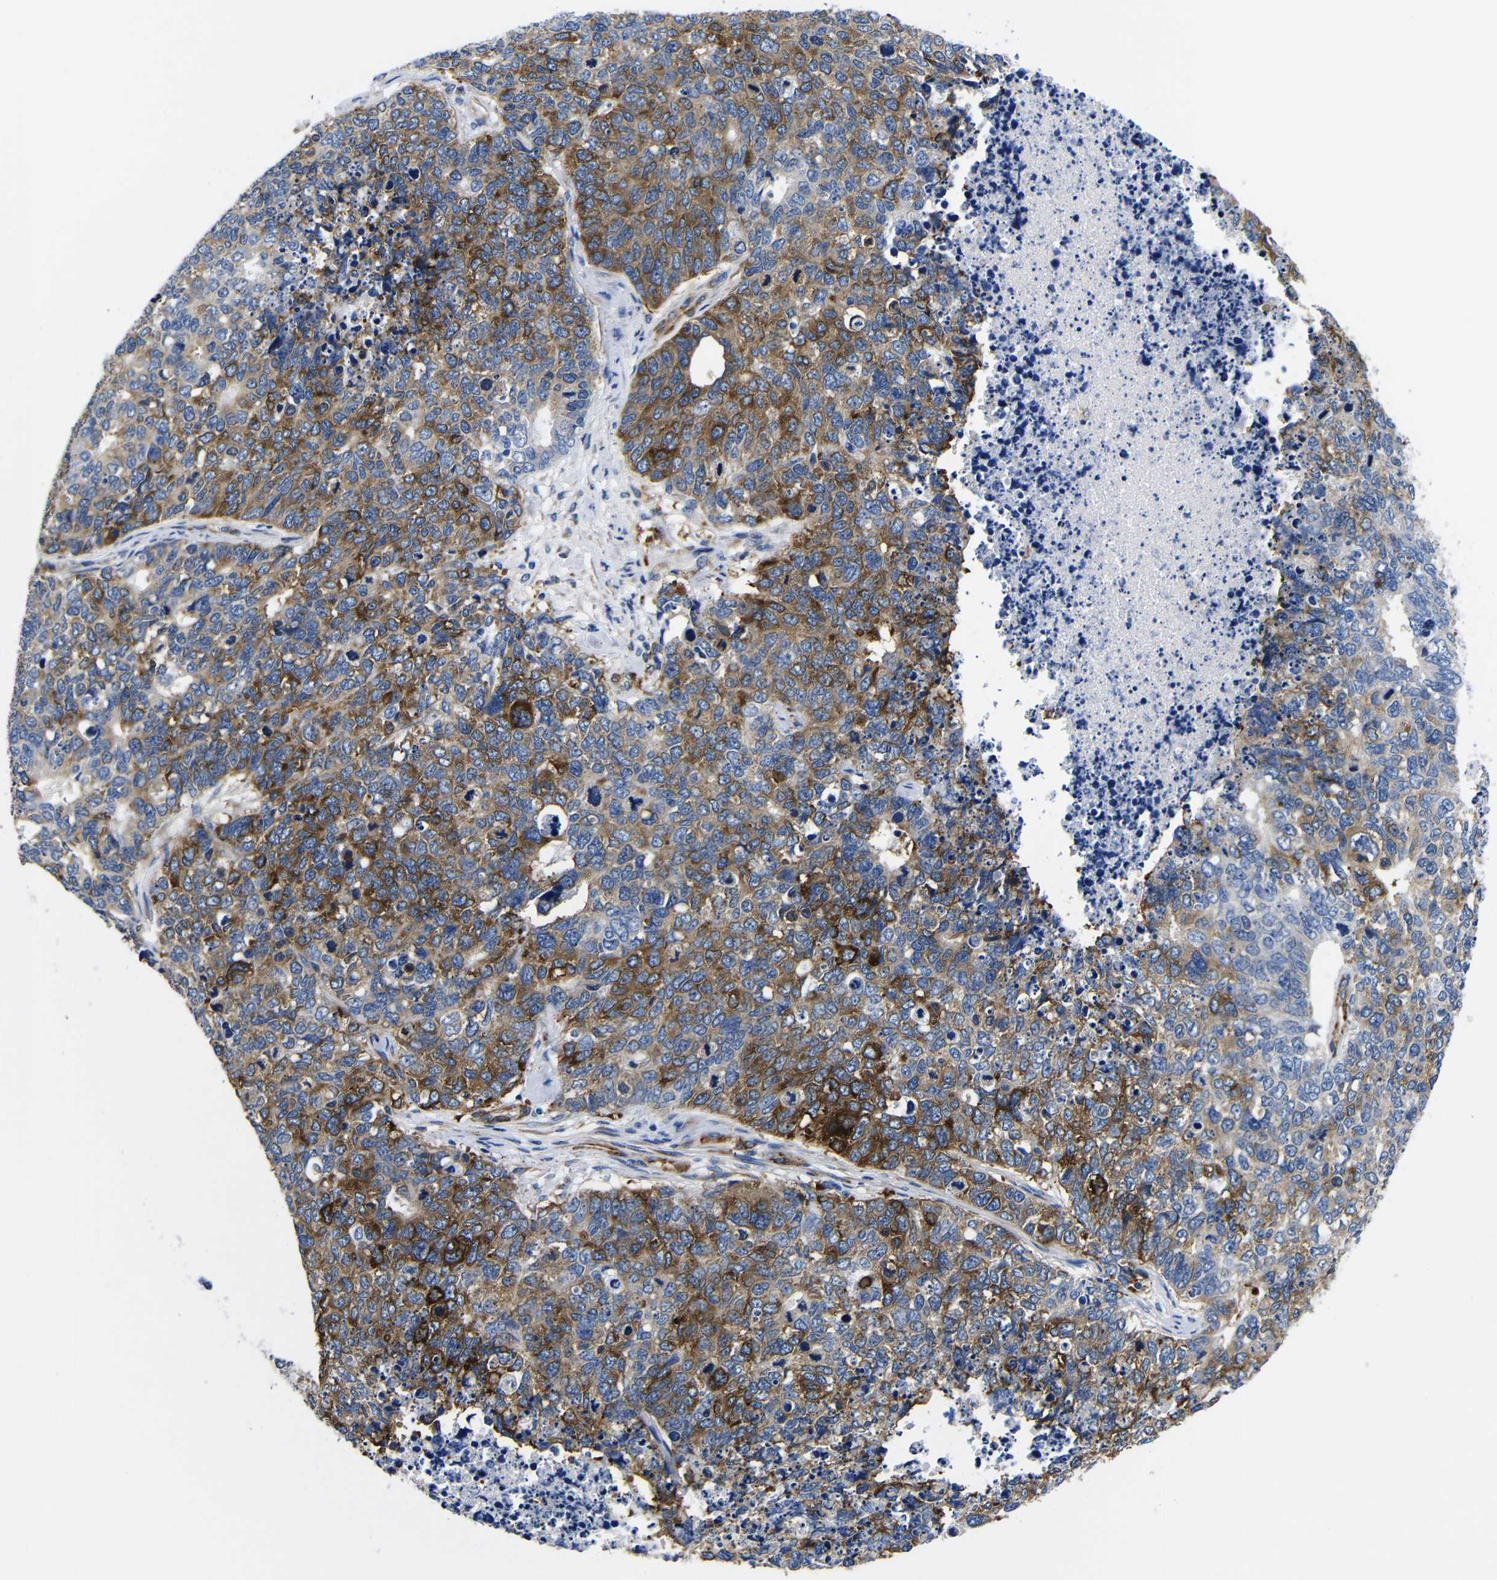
{"staining": {"intensity": "moderate", "quantity": "25%-75%", "location": "cytoplasmic/membranous"}, "tissue": "cervical cancer", "cell_type": "Tumor cells", "image_type": "cancer", "snomed": [{"axis": "morphology", "description": "Squamous cell carcinoma, NOS"}, {"axis": "topography", "description": "Cervix"}], "caption": "The image shows a brown stain indicating the presence of a protein in the cytoplasmic/membranous of tumor cells in cervical squamous cell carcinoma.", "gene": "LRIG1", "patient": {"sex": "female", "age": 63}}